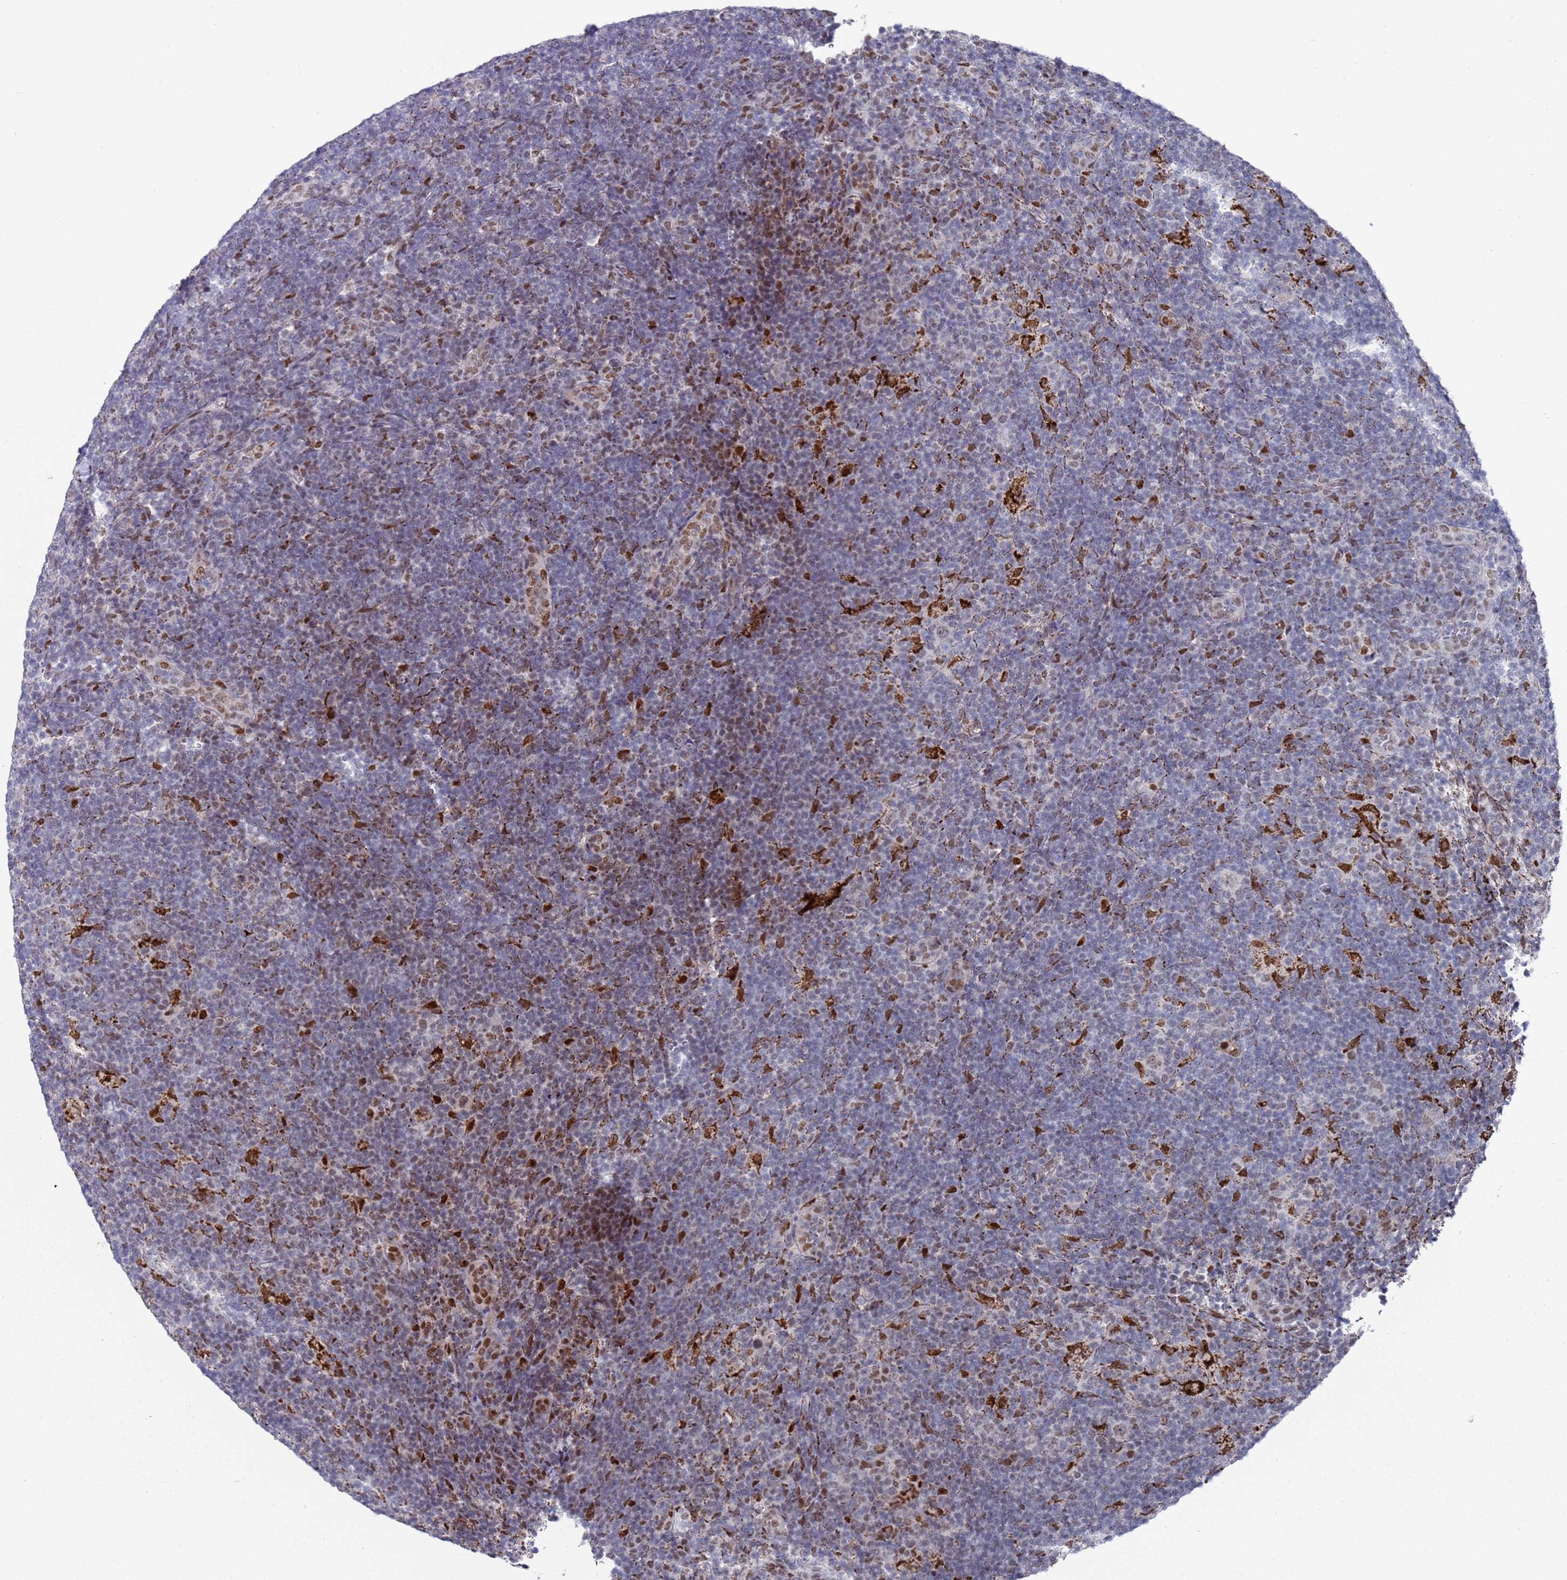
{"staining": {"intensity": "weak", "quantity": "25%-75%", "location": "nuclear"}, "tissue": "lymphoma", "cell_type": "Tumor cells", "image_type": "cancer", "snomed": [{"axis": "morphology", "description": "Hodgkin's disease, NOS"}, {"axis": "topography", "description": "Lymph node"}], "caption": "This histopathology image displays immunohistochemistry staining of human lymphoma, with low weak nuclear positivity in about 25%-75% of tumor cells.", "gene": "COPS6", "patient": {"sex": "female", "age": 57}}